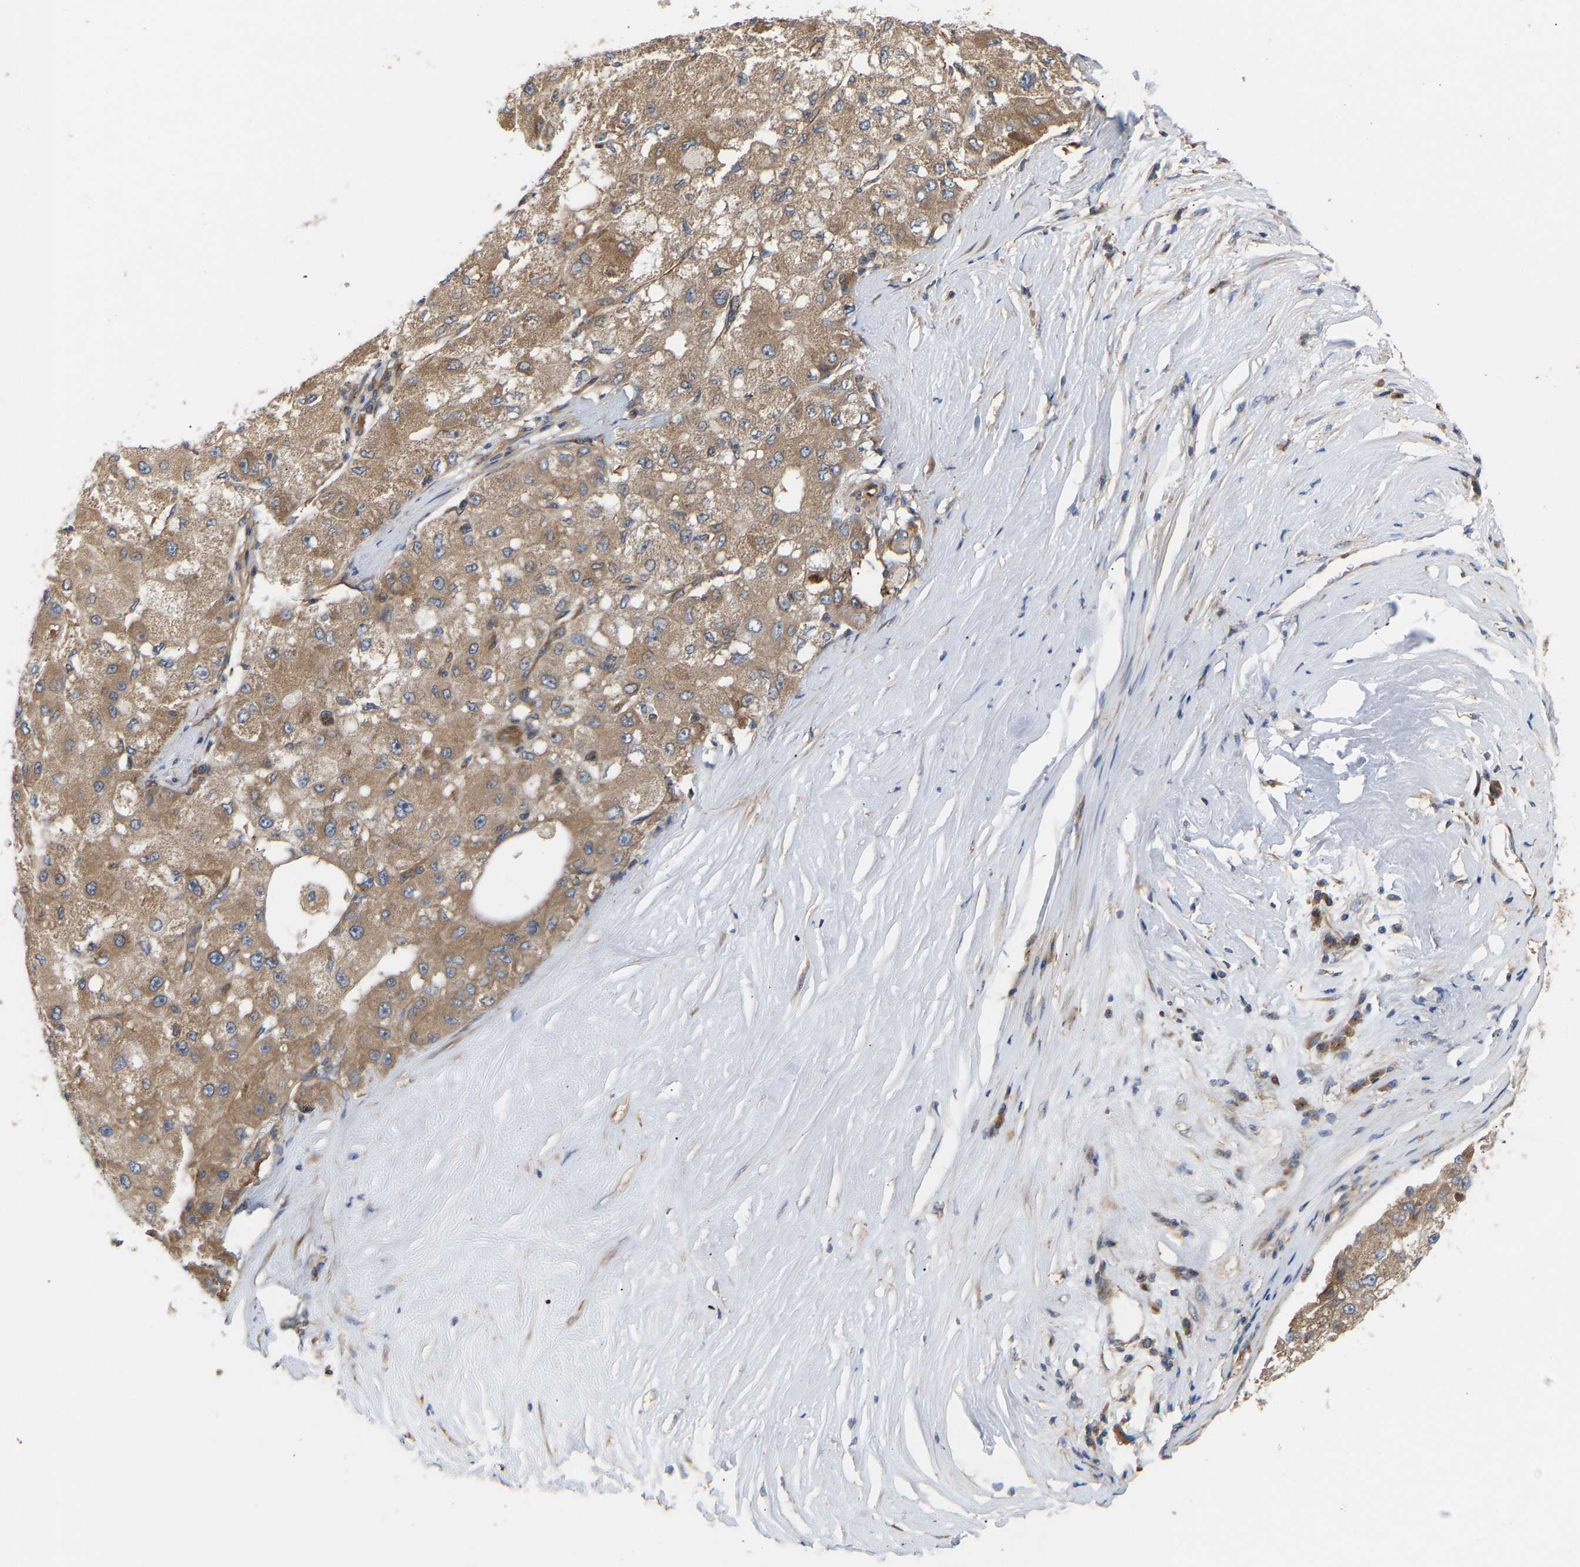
{"staining": {"intensity": "moderate", "quantity": ">75%", "location": "cytoplasmic/membranous"}, "tissue": "liver cancer", "cell_type": "Tumor cells", "image_type": "cancer", "snomed": [{"axis": "morphology", "description": "Carcinoma, Hepatocellular, NOS"}, {"axis": "topography", "description": "Liver"}], "caption": "Liver hepatocellular carcinoma tissue exhibits moderate cytoplasmic/membranous positivity in approximately >75% of tumor cells, visualized by immunohistochemistry.", "gene": "LAPTM4B", "patient": {"sex": "male", "age": 80}}